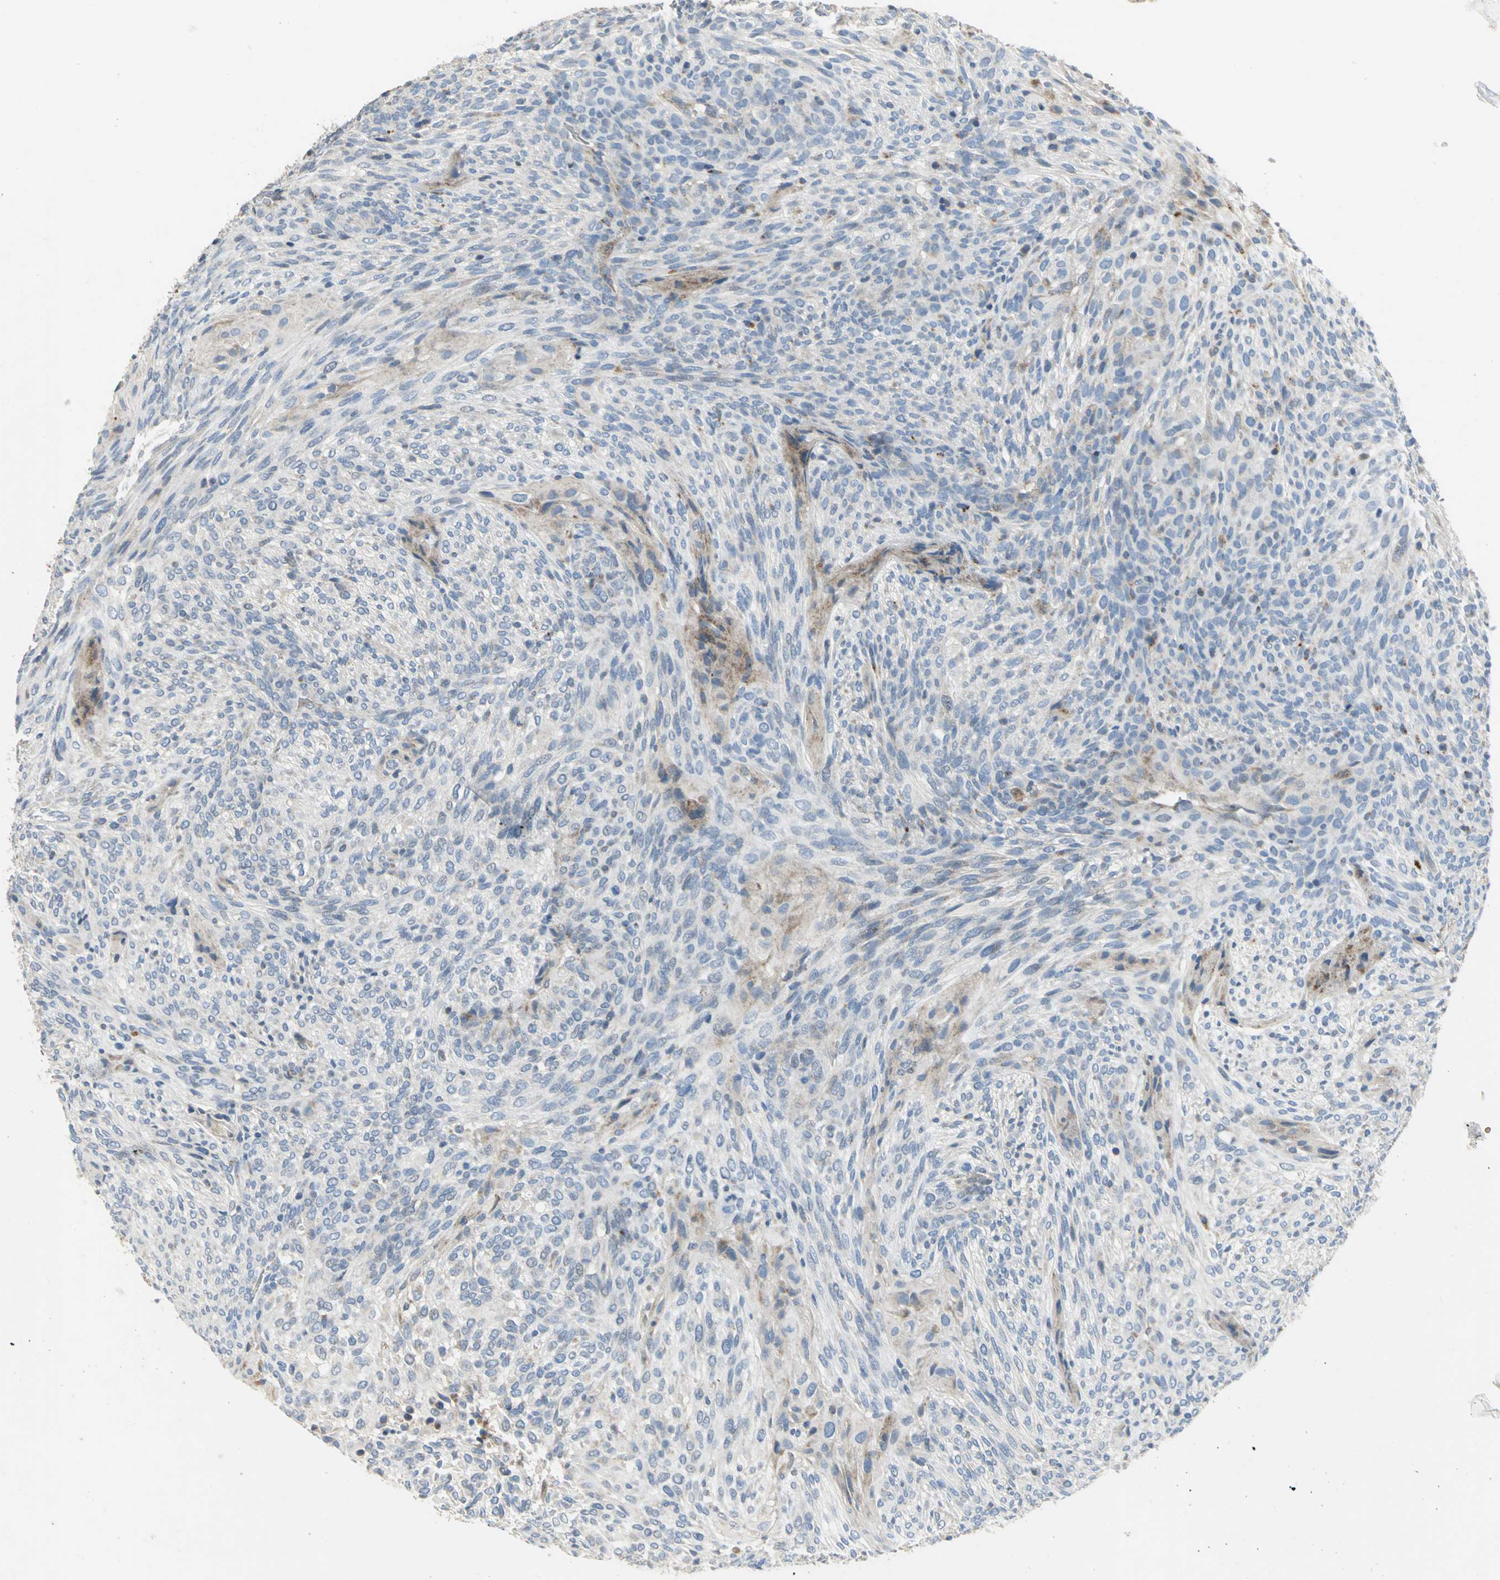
{"staining": {"intensity": "weak", "quantity": "25%-75%", "location": "cytoplasmic/membranous"}, "tissue": "glioma", "cell_type": "Tumor cells", "image_type": "cancer", "snomed": [{"axis": "morphology", "description": "Glioma, malignant, High grade"}, {"axis": "topography", "description": "Cerebral cortex"}], "caption": "Malignant high-grade glioma stained with DAB (3,3'-diaminobenzidine) immunohistochemistry exhibits low levels of weak cytoplasmic/membranous staining in about 25%-75% of tumor cells.", "gene": "SPPL2B", "patient": {"sex": "female", "age": 55}}